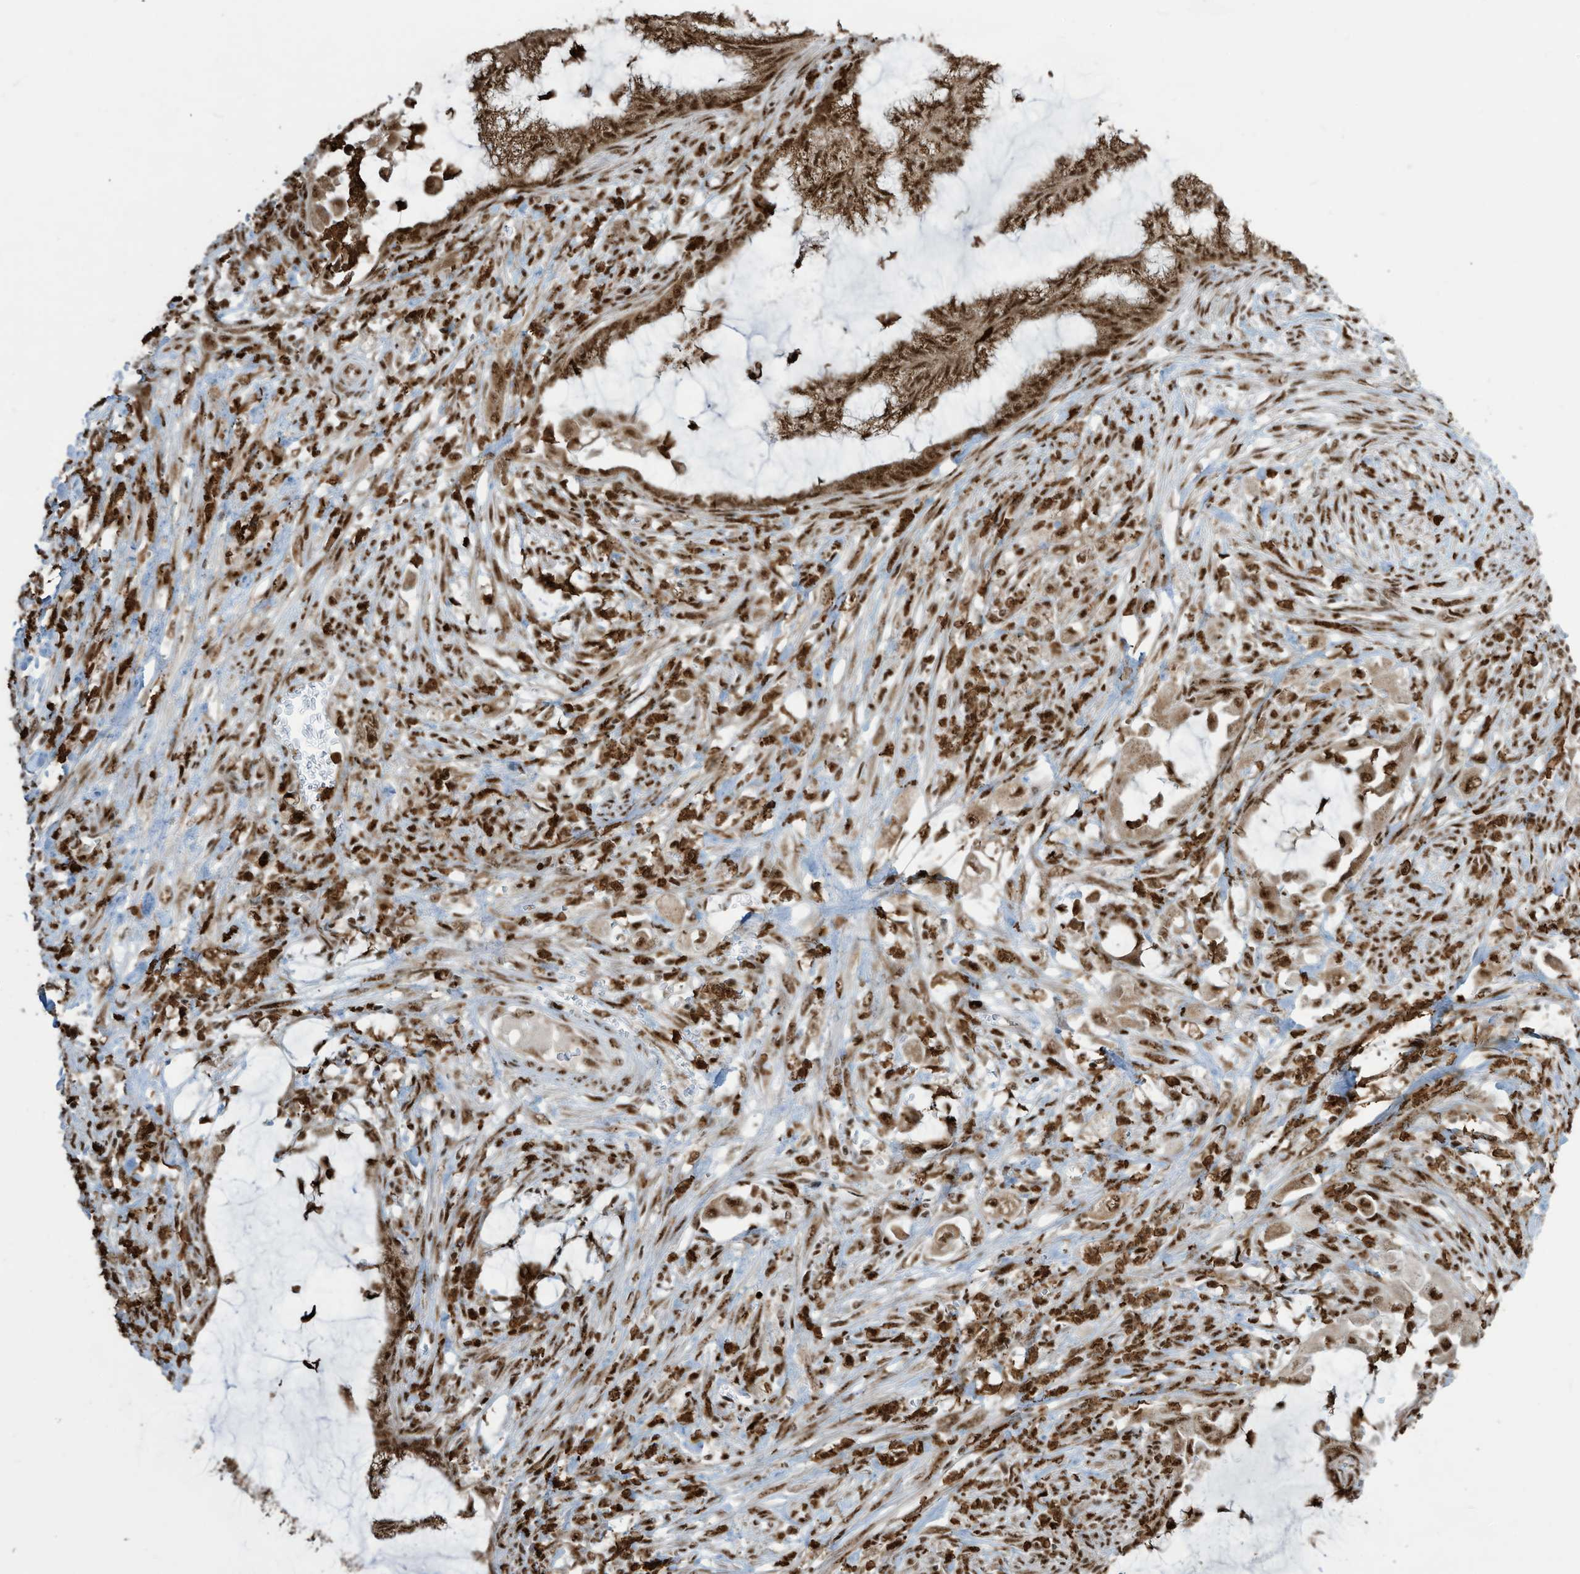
{"staining": {"intensity": "strong", "quantity": ">75%", "location": "cytoplasmic/membranous,nuclear"}, "tissue": "endometrial cancer", "cell_type": "Tumor cells", "image_type": "cancer", "snomed": [{"axis": "morphology", "description": "Adenocarcinoma, NOS"}, {"axis": "topography", "description": "Endometrium"}], "caption": "Protein expression analysis of human endometrial cancer reveals strong cytoplasmic/membranous and nuclear staining in approximately >75% of tumor cells. The protein is stained brown, and the nuclei are stained in blue (DAB (3,3'-diaminobenzidine) IHC with brightfield microscopy, high magnification).", "gene": "LBH", "patient": {"sex": "female", "age": 86}}